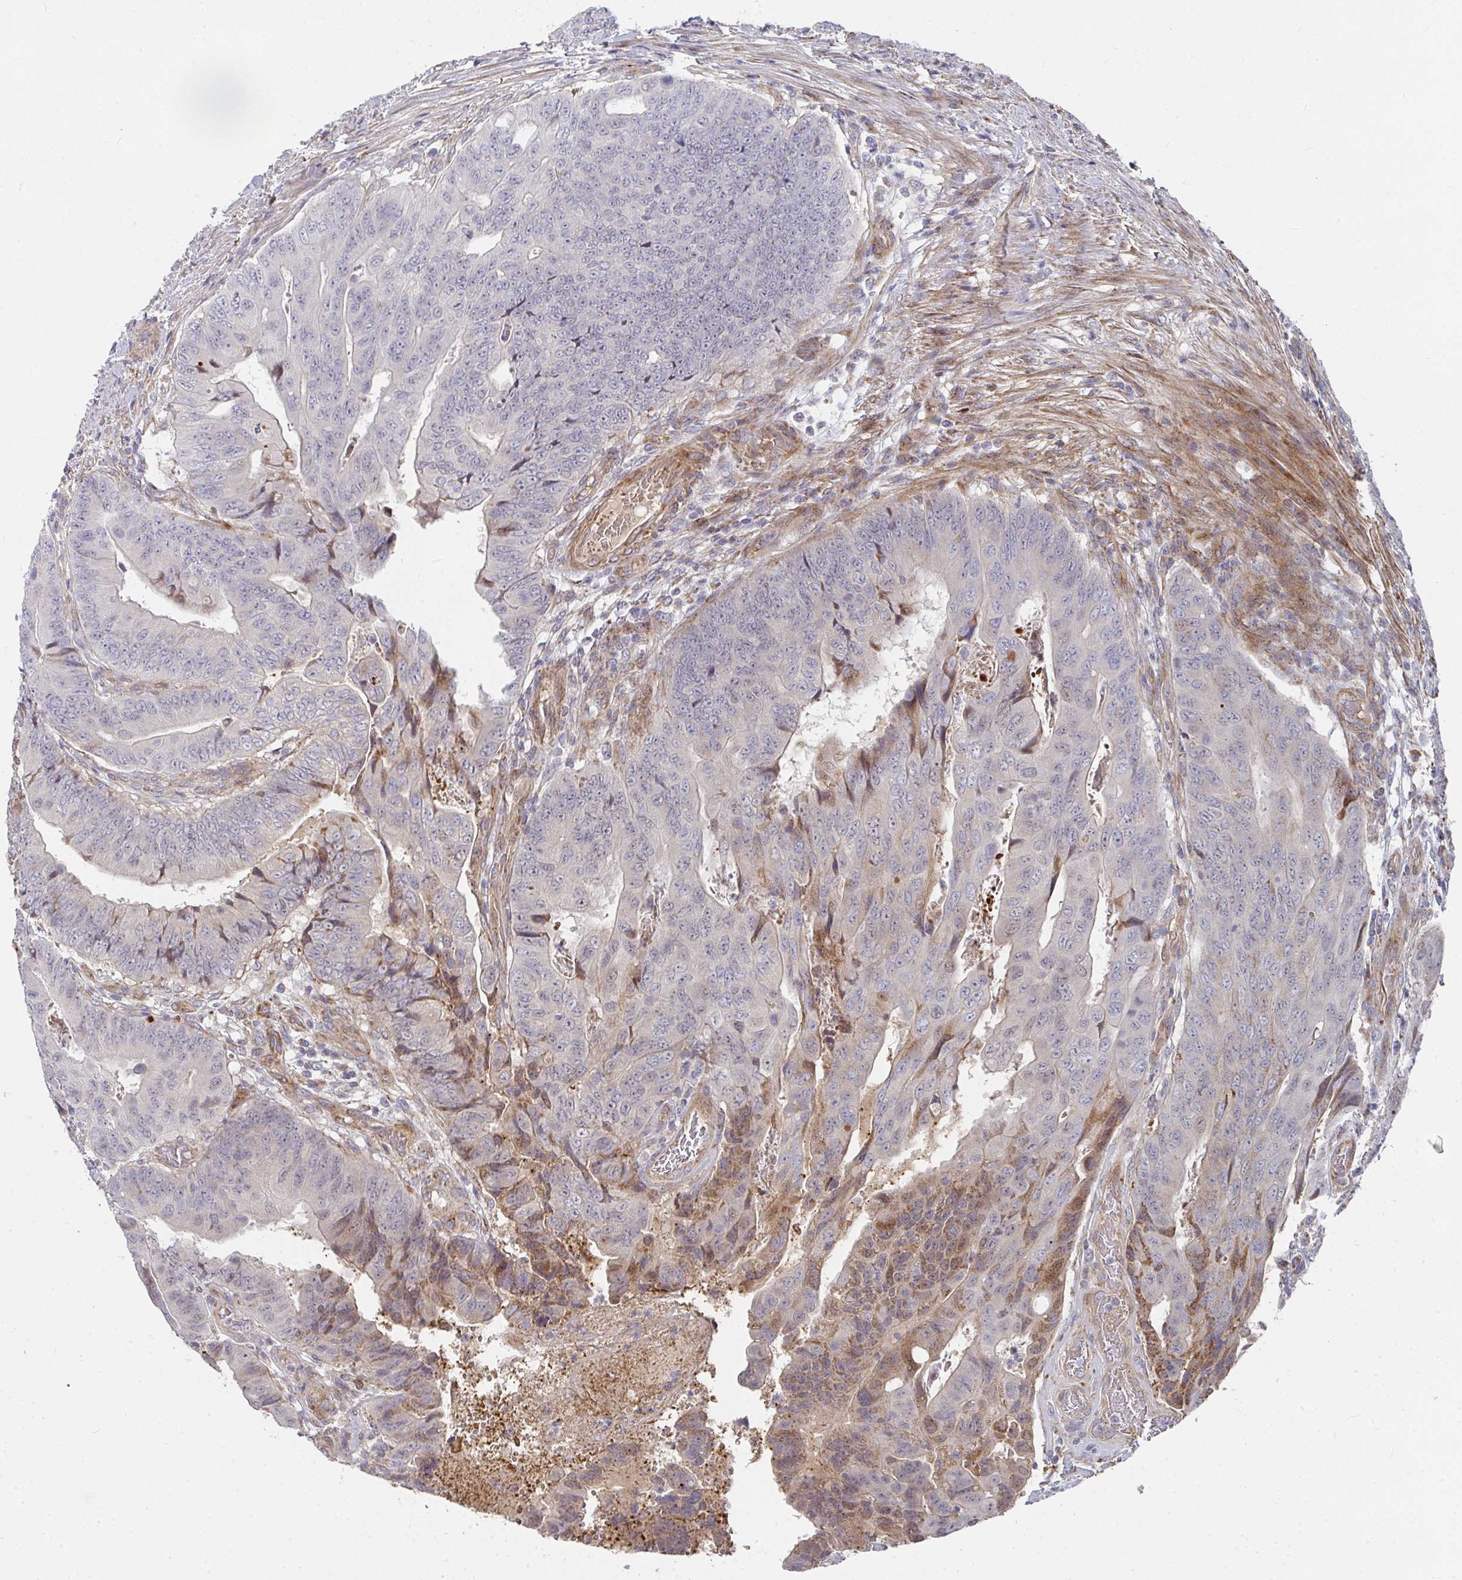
{"staining": {"intensity": "negative", "quantity": "none", "location": "none"}, "tissue": "colorectal cancer", "cell_type": "Tumor cells", "image_type": "cancer", "snomed": [{"axis": "morphology", "description": "Adenocarcinoma, NOS"}, {"axis": "topography", "description": "Colon"}], "caption": "The immunohistochemistry micrograph has no significant staining in tumor cells of colorectal cancer tissue. (DAB immunohistochemistry (IHC), high magnification).", "gene": "RHEBL1", "patient": {"sex": "female", "age": 48}}